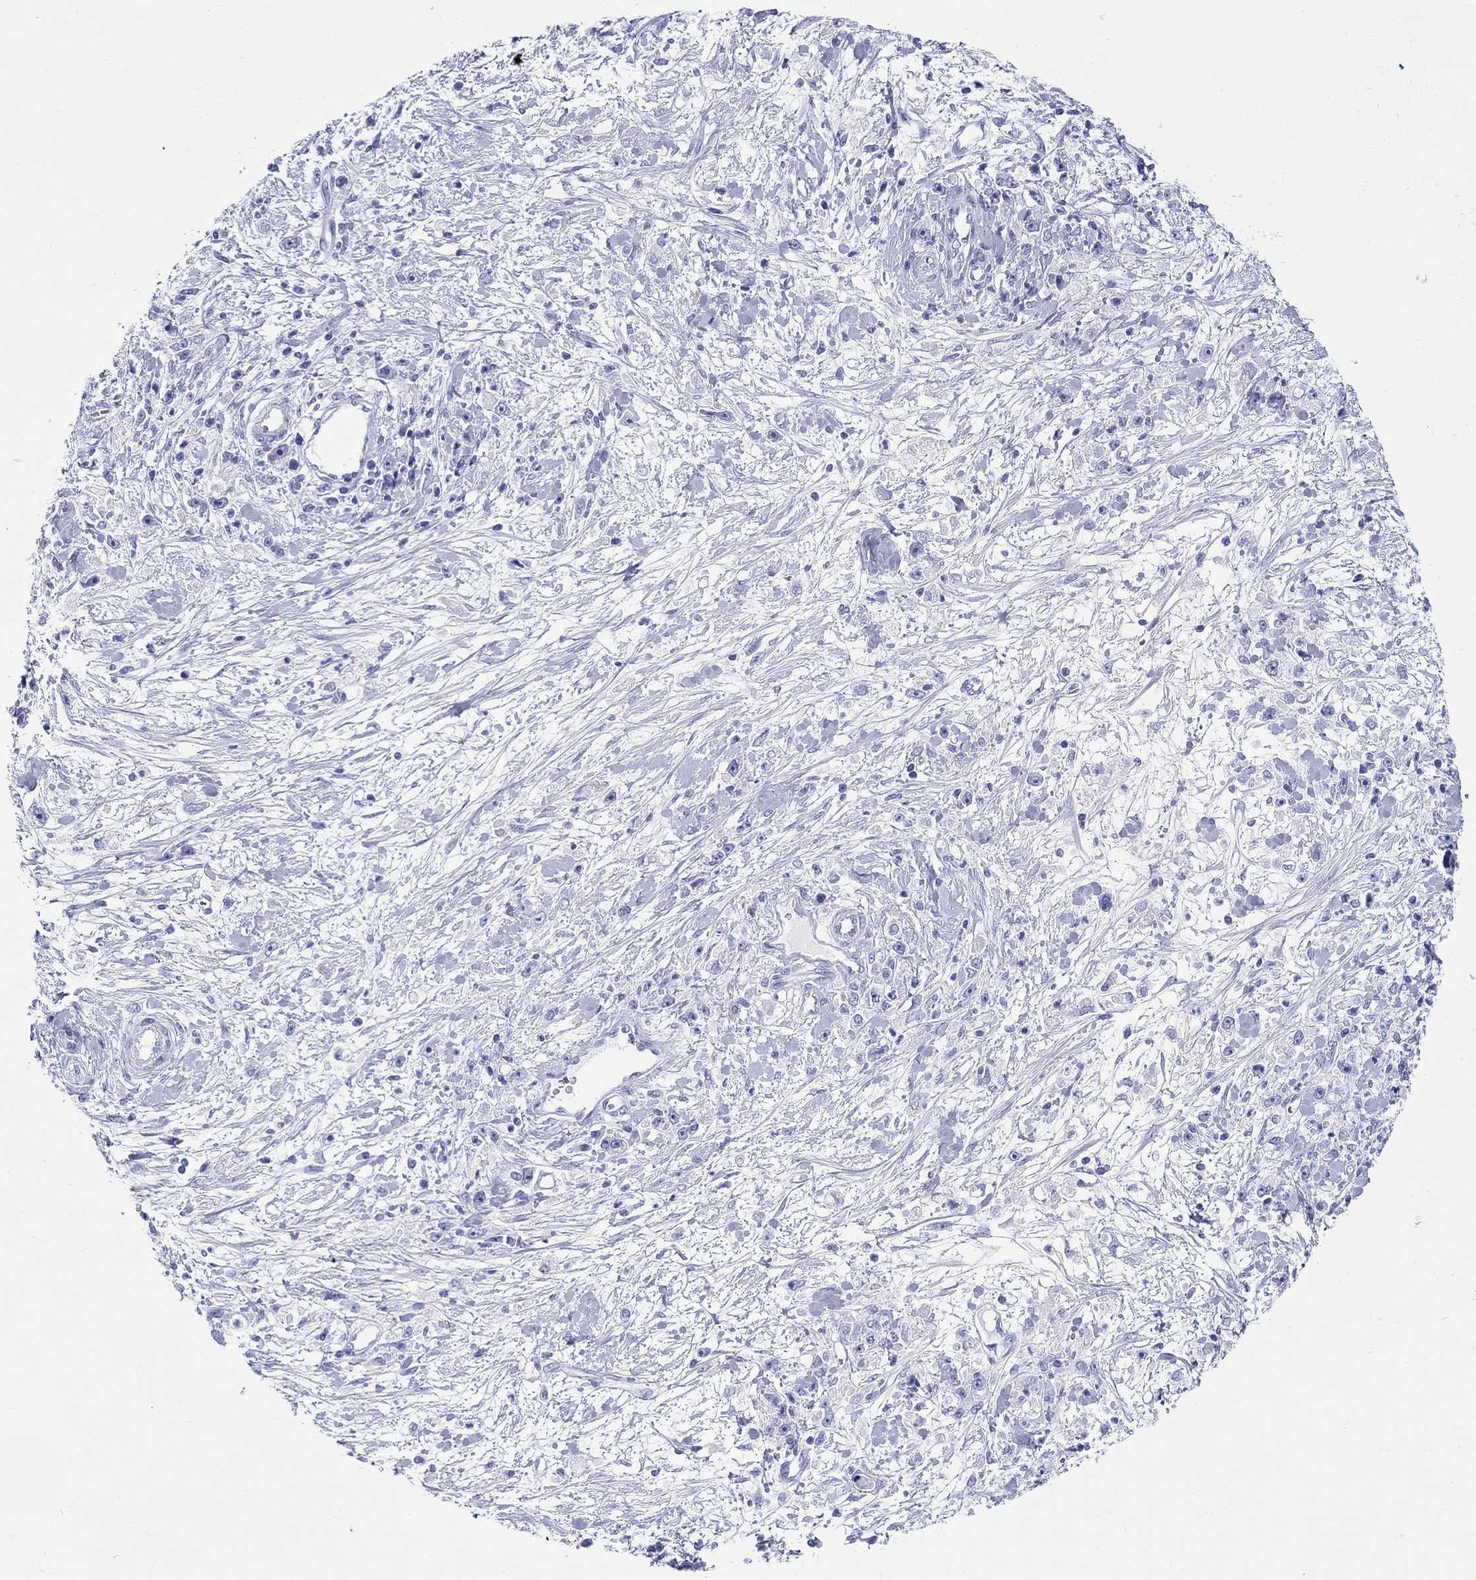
{"staining": {"intensity": "negative", "quantity": "none", "location": "none"}, "tissue": "stomach cancer", "cell_type": "Tumor cells", "image_type": "cancer", "snomed": [{"axis": "morphology", "description": "Adenocarcinoma, NOS"}, {"axis": "topography", "description": "Stomach"}], "caption": "Tumor cells are negative for brown protein staining in adenocarcinoma (stomach). (DAB immunohistochemistry visualized using brightfield microscopy, high magnification).", "gene": "LAMP5", "patient": {"sex": "female", "age": 59}}